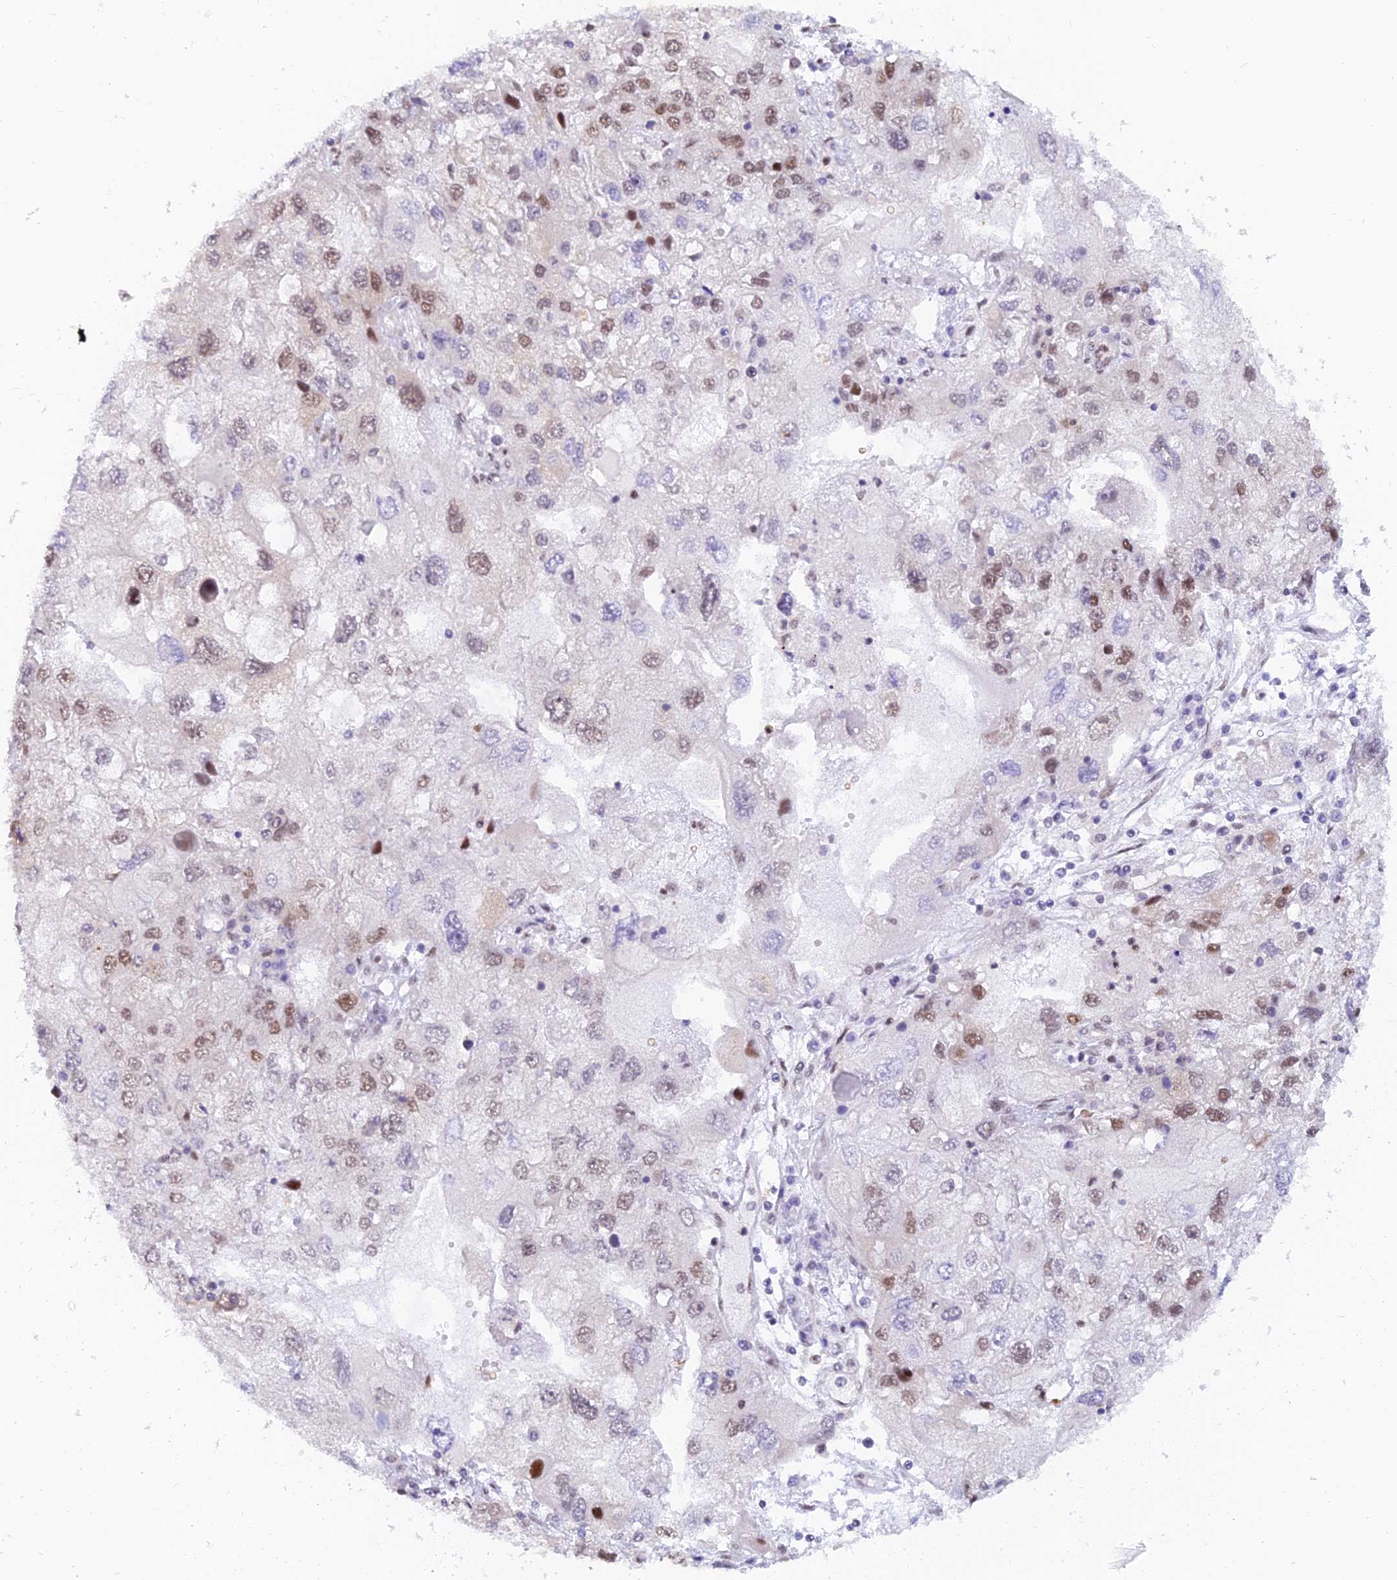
{"staining": {"intensity": "moderate", "quantity": "25%-75%", "location": "nuclear"}, "tissue": "endometrial cancer", "cell_type": "Tumor cells", "image_type": "cancer", "snomed": [{"axis": "morphology", "description": "Adenocarcinoma, NOS"}, {"axis": "topography", "description": "Endometrium"}], "caption": "The immunohistochemical stain highlights moderate nuclear positivity in tumor cells of adenocarcinoma (endometrial) tissue.", "gene": "DPY30", "patient": {"sex": "female", "age": 49}}